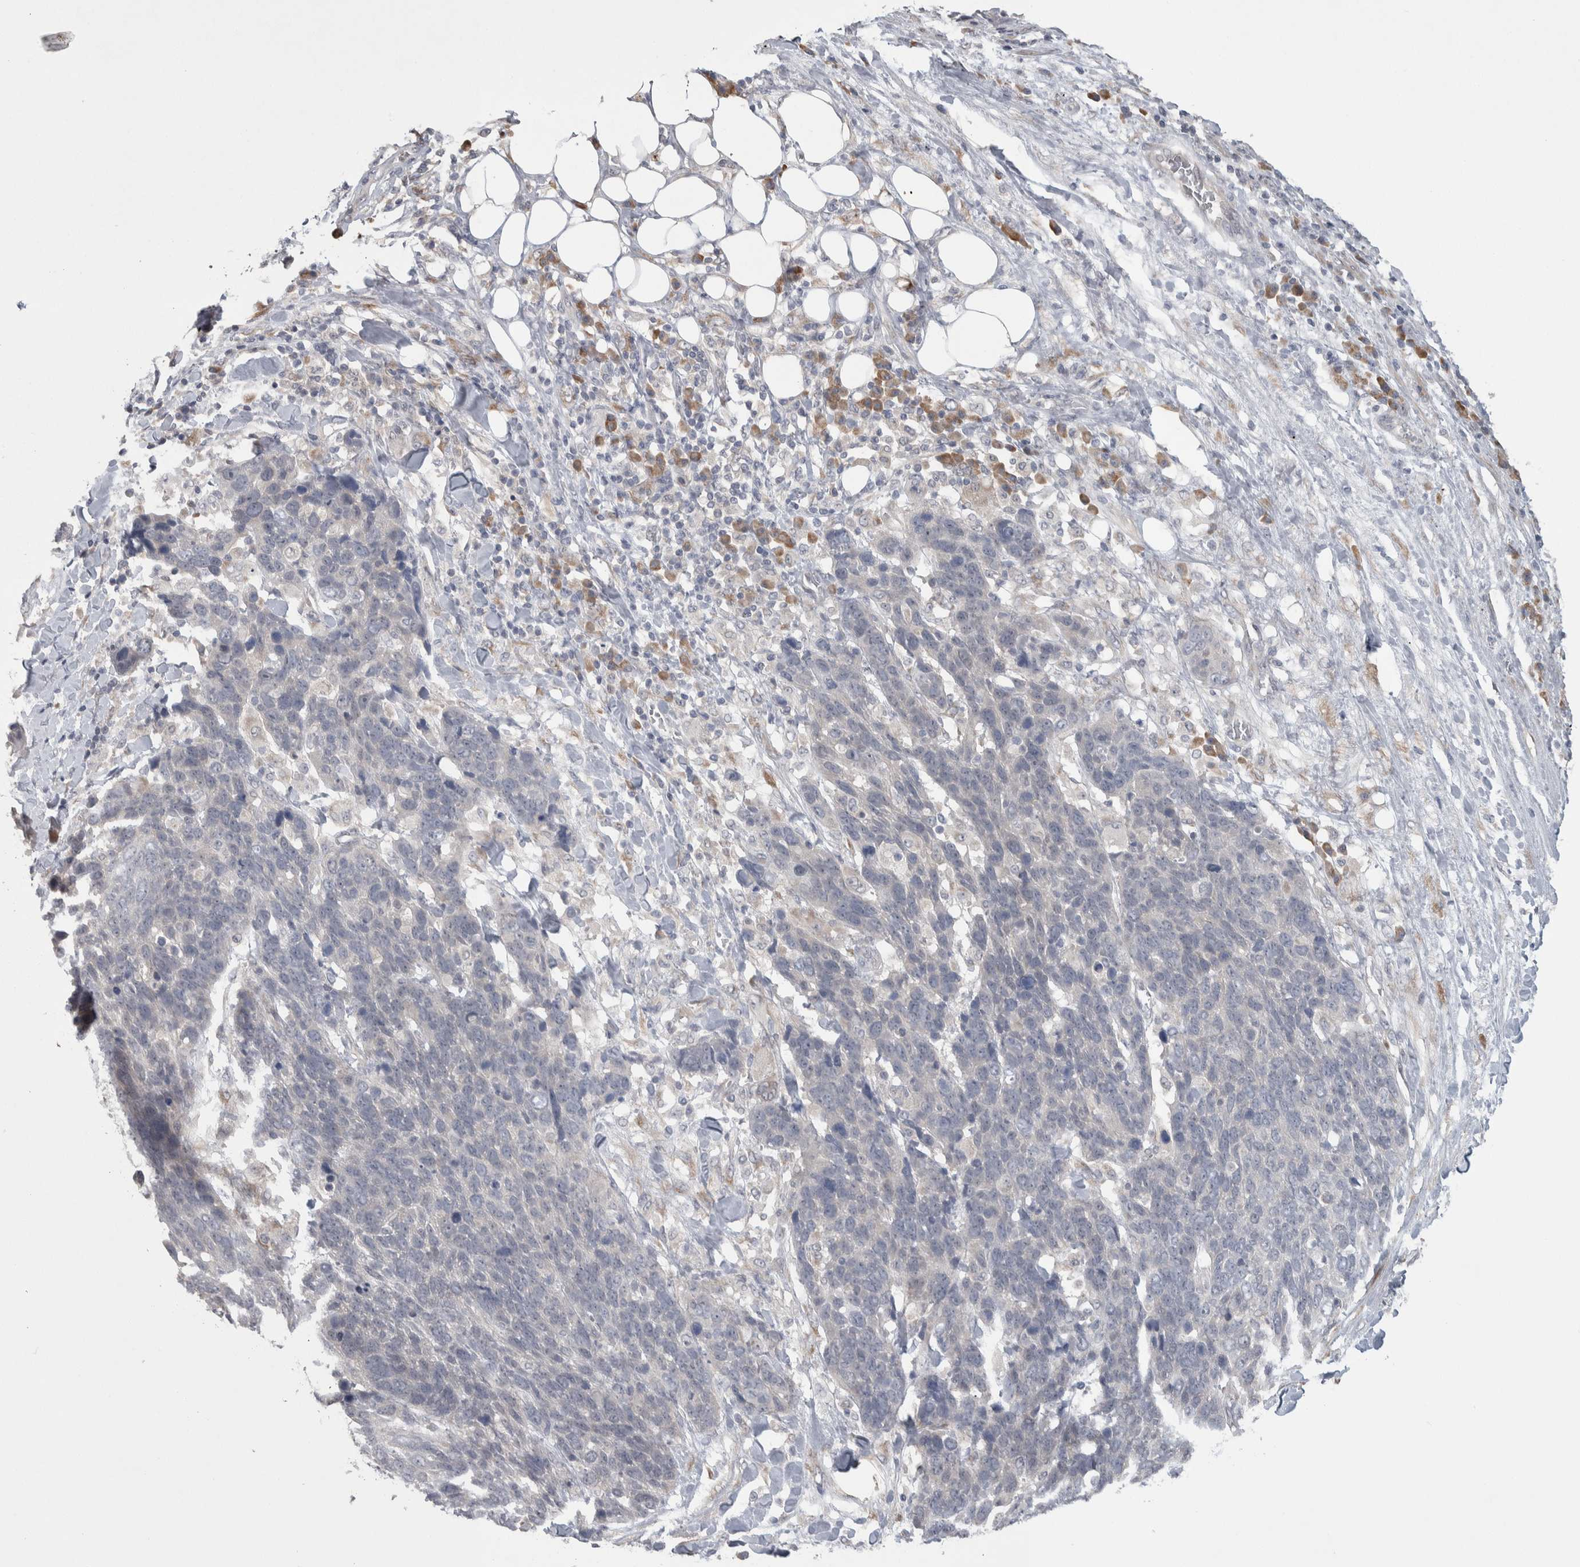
{"staining": {"intensity": "negative", "quantity": "none", "location": "none"}, "tissue": "lung cancer", "cell_type": "Tumor cells", "image_type": "cancer", "snomed": [{"axis": "morphology", "description": "Squamous cell carcinoma, NOS"}, {"axis": "topography", "description": "Lung"}], "caption": "Protein analysis of lung cancer demonstrates no significant positivity in tumor cells.", "gene": "CUL2", "patient": {"sex": "male", "age": 66}}